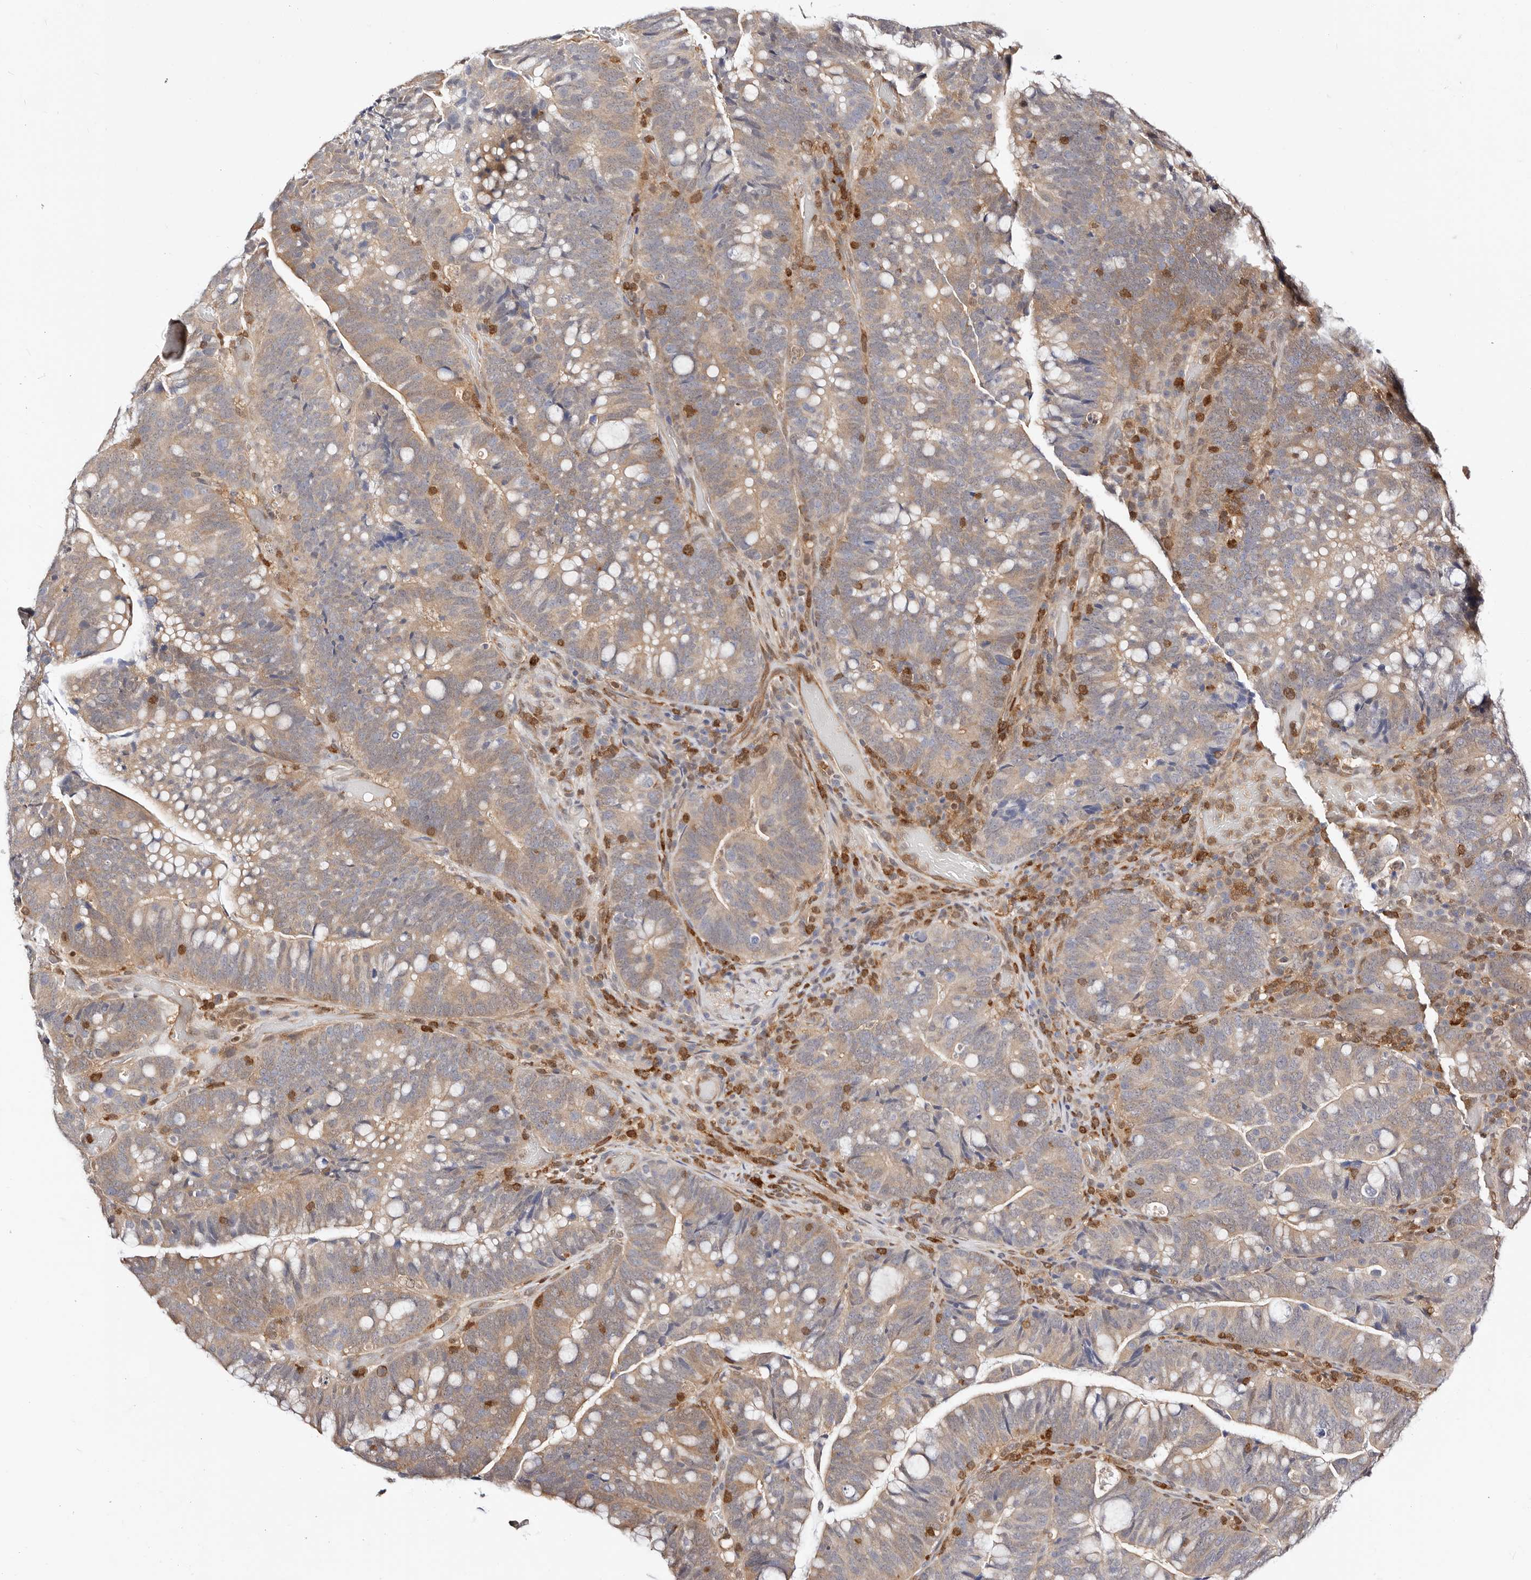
{"staining": {"intensity": "weak", "quantity": "25%-75%", "location": "cytoplasmic/membranous"}, "tissue": "colorectal cancer", "cell_type": "Tumor cells", "image_type": "cancer", "snomed": [{"axis": "morphology", "description": "Adenocarcinoma, NOS"}, {"axis": "topography", "description": "Colon"}], "caption": "Adenocarcinoma (colorectal) stained with a protein marker reveals weak staining in tumor cells.", "gene": "STAT5A", "patient": {"sex": "female", "age": 66}}